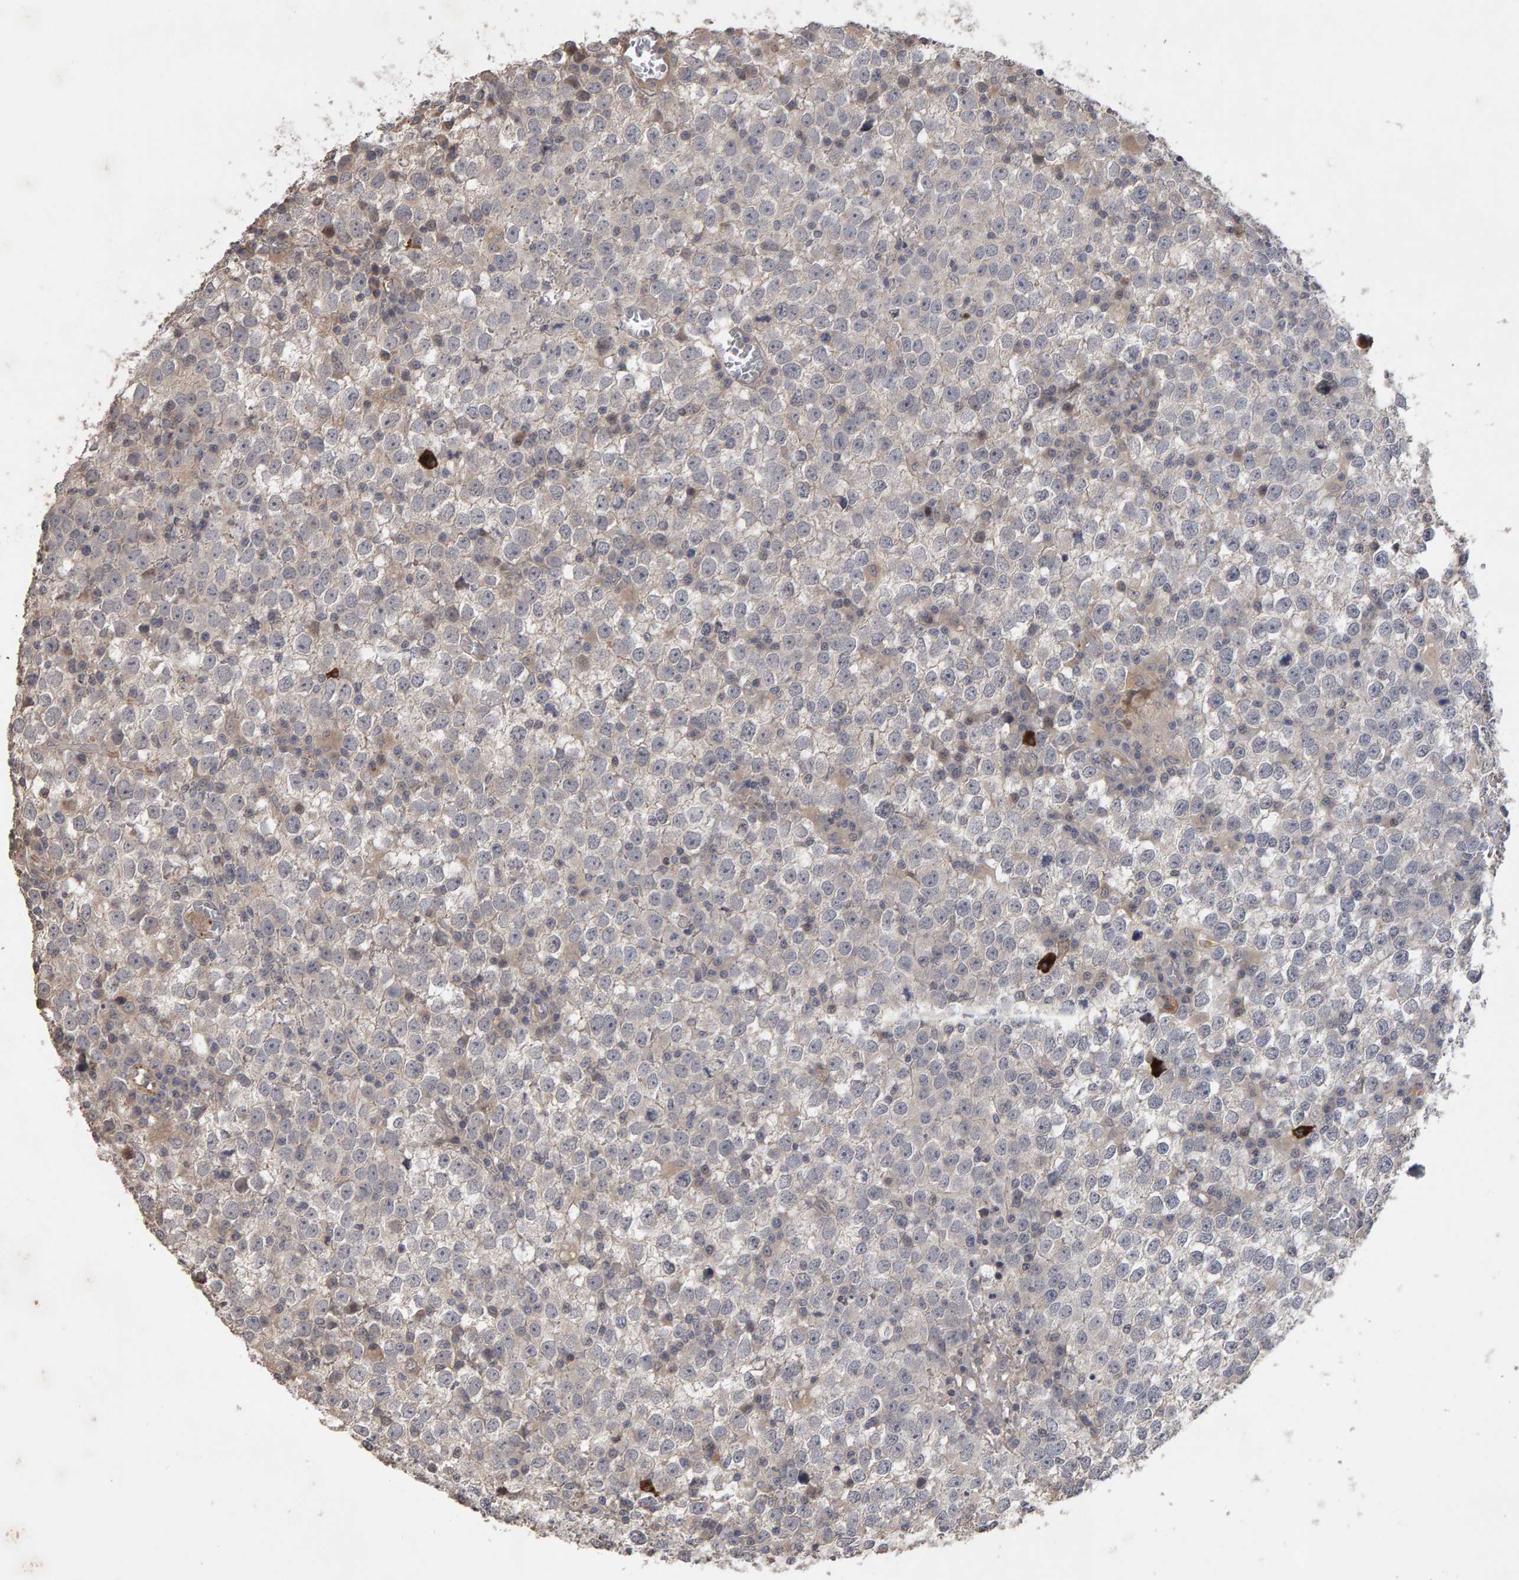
{"staining": {"intensity": "negative", "quantity": "none", "location": "none"}, "tissue": "testis cancer", "cell_type": "Tumor cells", "image_type": "cancer", "snomed": [{"axis": "morphology", "description": "Seminoma, NOS"}, {"axis": "topography", "description": "Testis"}], "caption": "High magnification brightfield microscopy of seminoma (testis) stained with DAB (brown) and counterstained with hematoxylin (blue): tumor cells show no significant staining.", "gene": "COASY", "patient": {"sex": "male", "age": 65}}